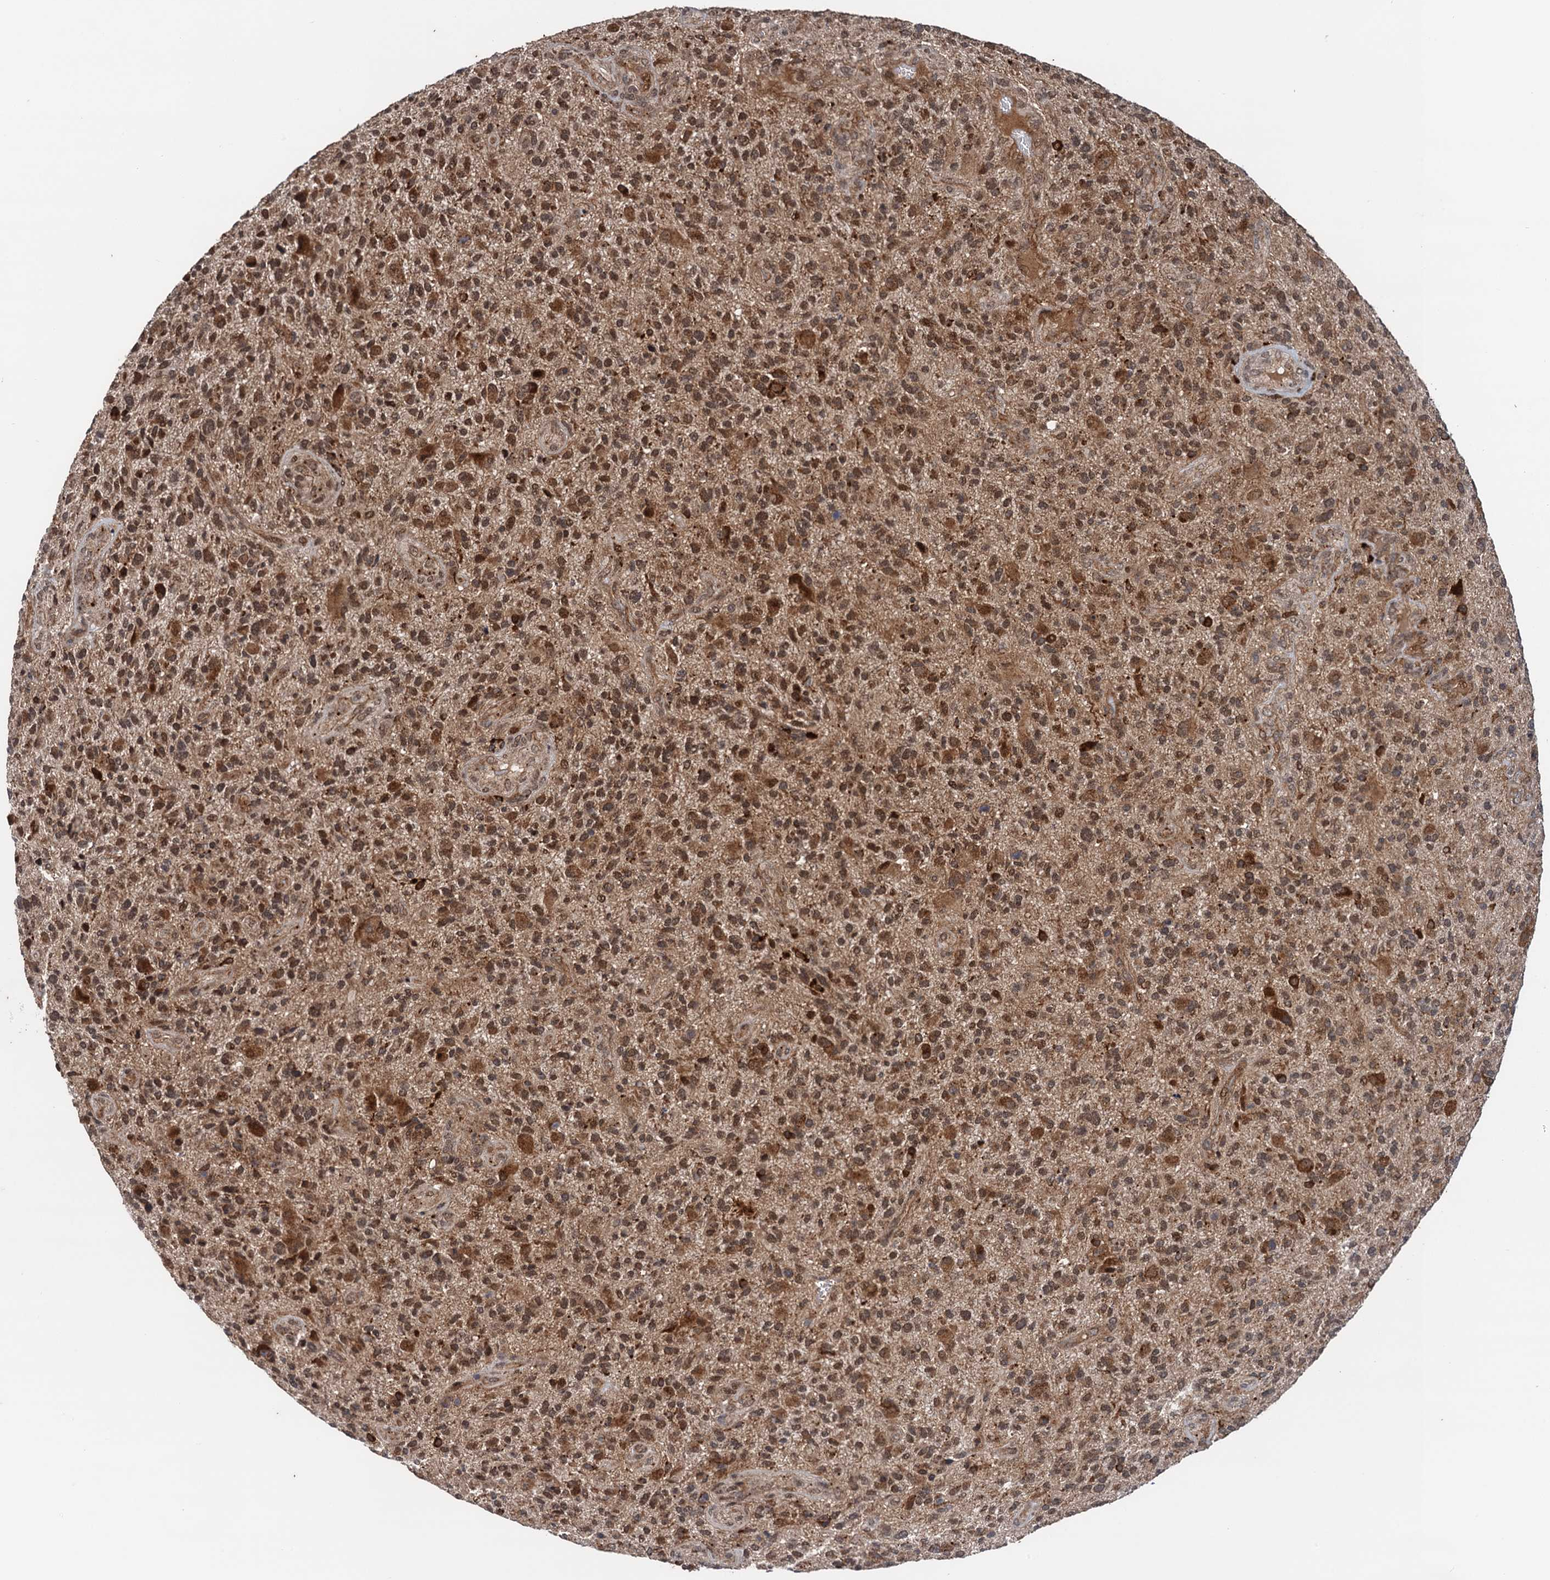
{"staining": {"intensity": "moderate", "quantity": ">75%", "location": "cytoplasmic/membranous,nuclear"}, "tissue": "glioma", "cell_type": "Tumor cells", "image_type": "cancer", "snomed": [{"axis": "morphology", "description": "Glioma, malignant, High grade"}, {"axis": "topography", "description": "Brain"}], "caption": "High-grade glioma (malignant) stained for a protein reveals moderate cytoplasmic/membranous and nuclear positivity in tumor cells. Using DAB (3,3'-diaminobenzidine) (brown) and hematoxylin (blue) stains, captured at high magnification using brightfield microscopy.", "gene": "NLRP10", "patient": {"sex": "male", "age": 47}}